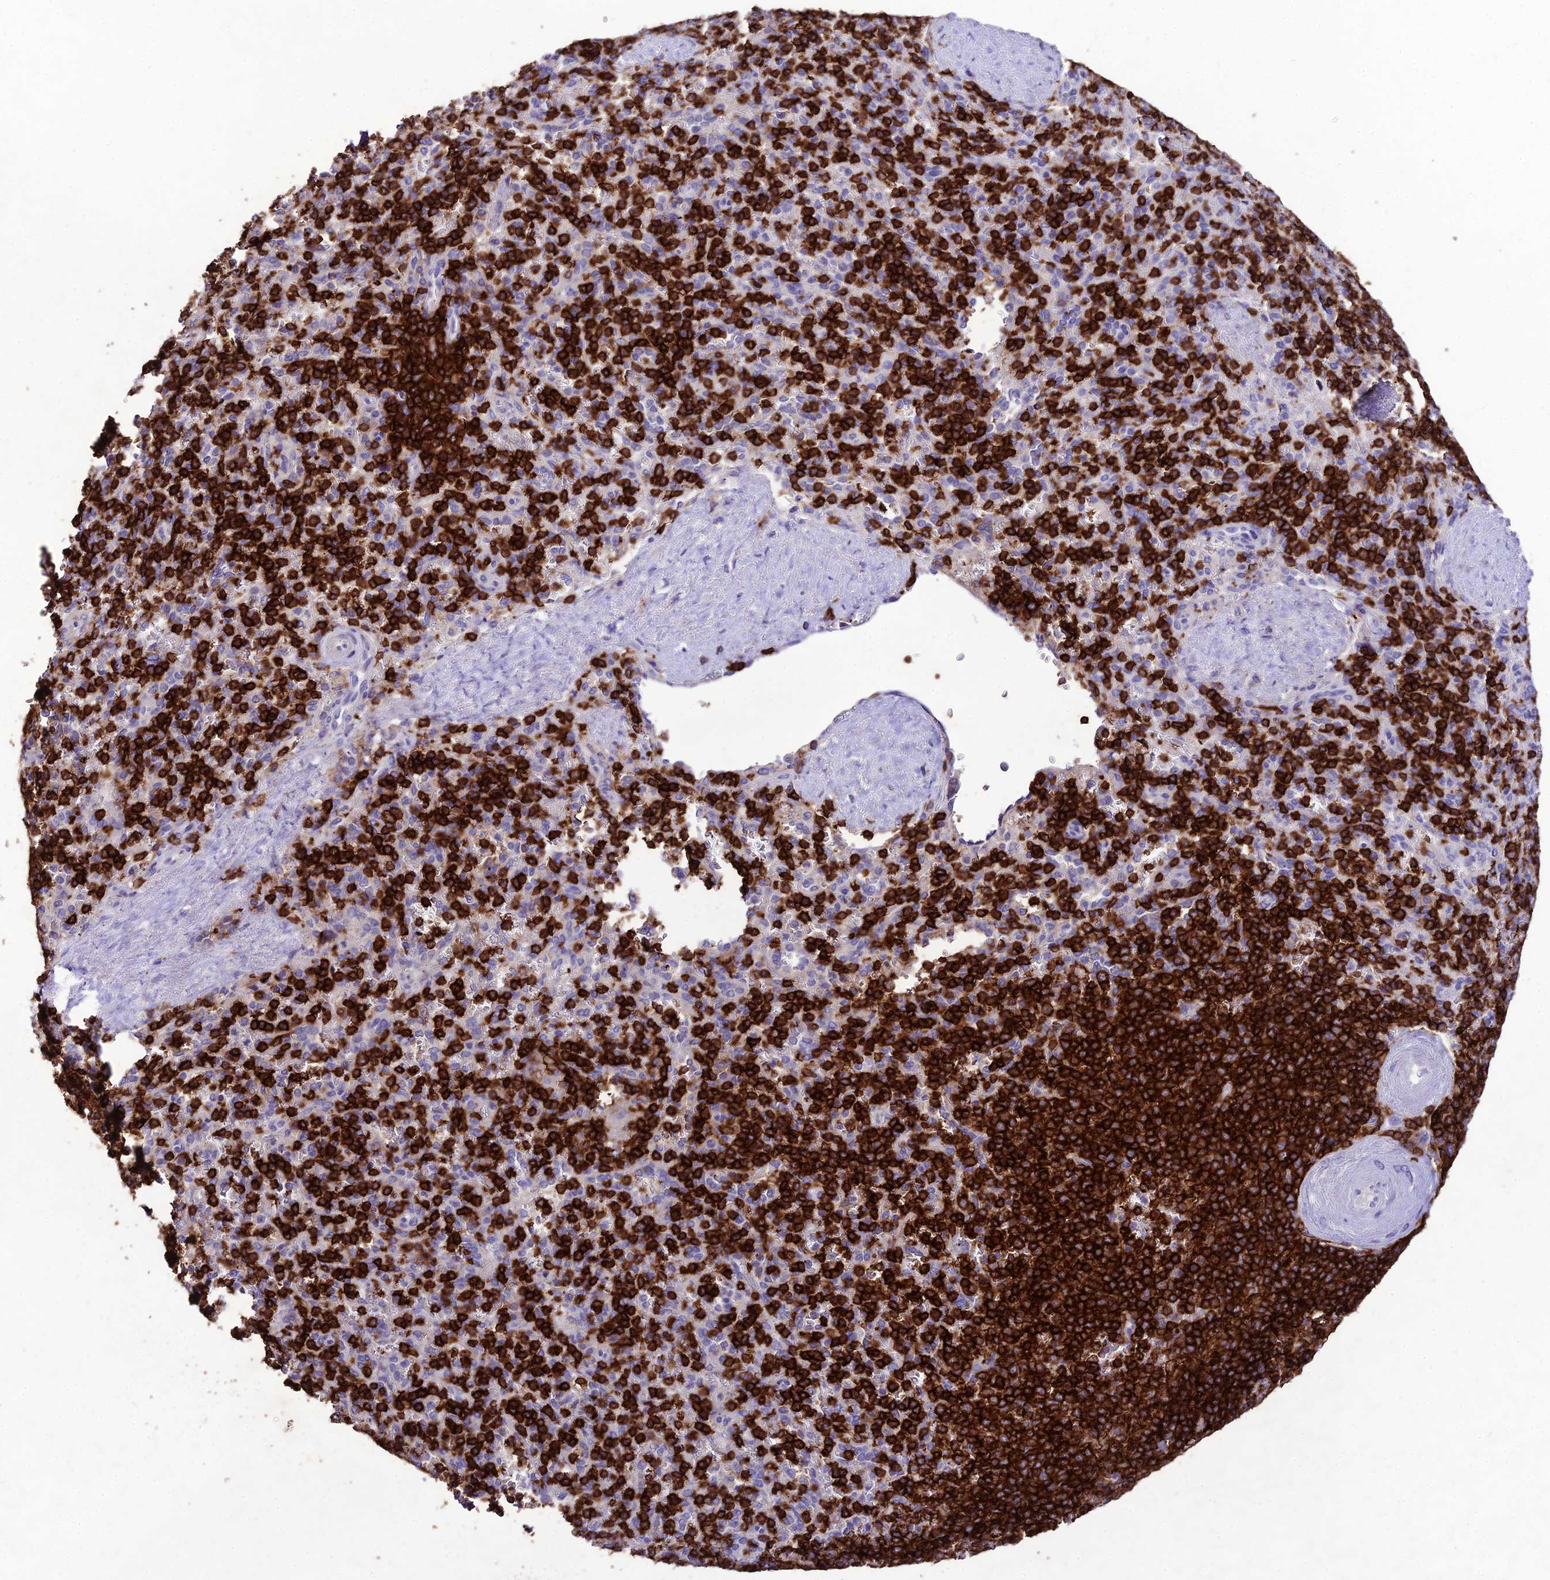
{"staining": {"intensity": "strong", "quantity": "25%-75%", "location": "cytoplasmic/membranous"}, "tissue": "spleen", "cell_type": "Cells in red pulp", "image_type": "normal", "snomed": [{"axis": "morphology", "description": "Normal tissue, NOS"}, {"axis": "topography", "description": "Spleen"}], "caption": "Immunohistochemical staining of benign human spleen reveals high levels of strong cytoplasmic/membranous positivity in approximately 25%-75% of cells in red pulp. (DAB (3,3'-diaminobenzidine) IHC with brightfield microscopy, high magnification).", "gene": "PTPRCAP", "patient": {"sex": "male", "age": 82}}